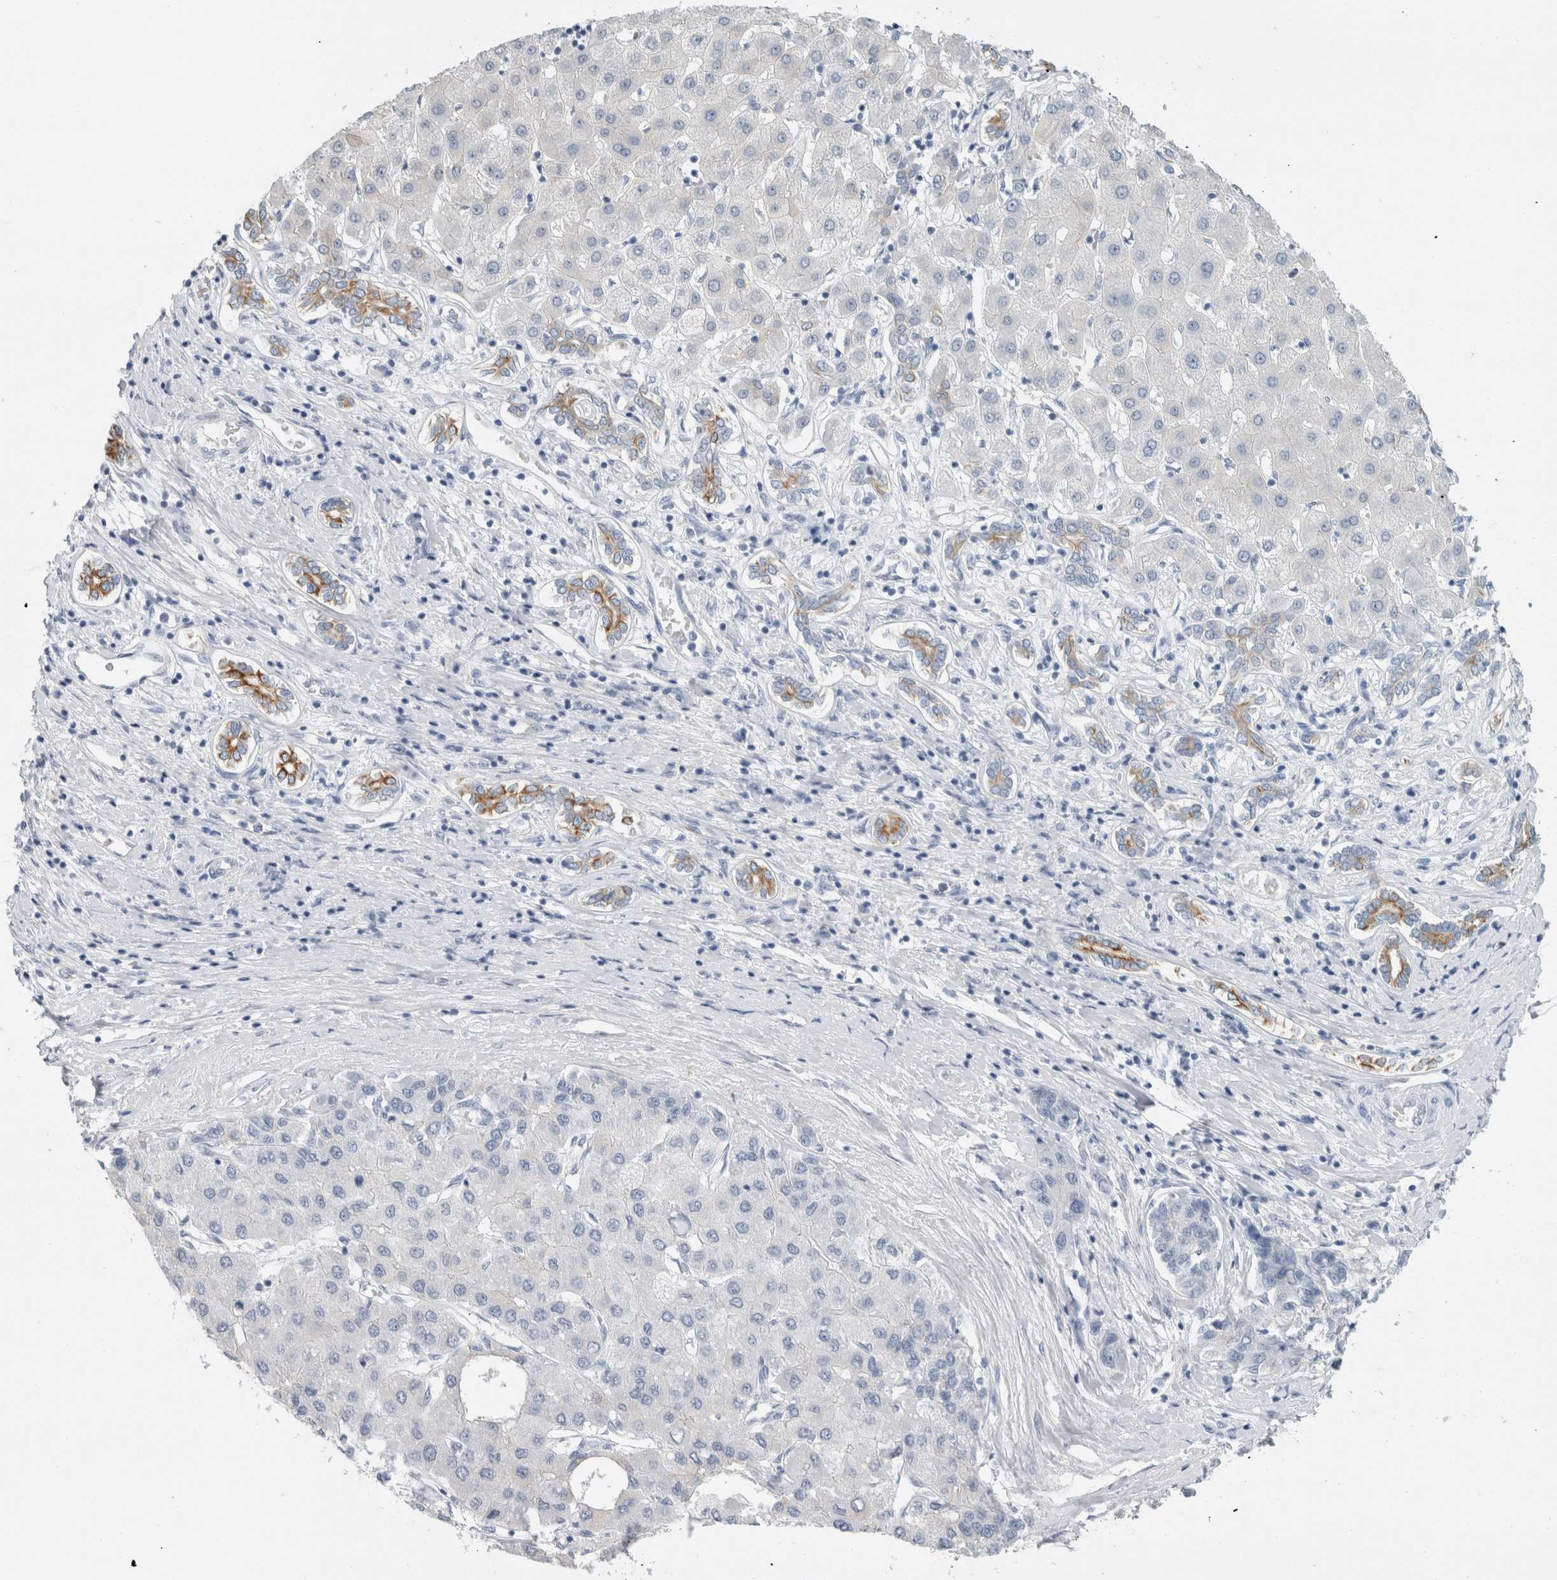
{"staining": {"intensity": "negative", "quantity": "none", "location": "none"}, "tissue": "liver cancer", "cell_type": "Tumor cells", "image_type": "cancer", "snomed": [{"axis": "morphology", "description": "Carcinoma, Hepatocellular, NOS"}, {"axis": "topography", "description": "Liver"}], "caption": "An image of human liver cancer is negative for staining in tumor cells.", "gene": "RPH3AL", "patient": {"sex": "male", "age": 65}}